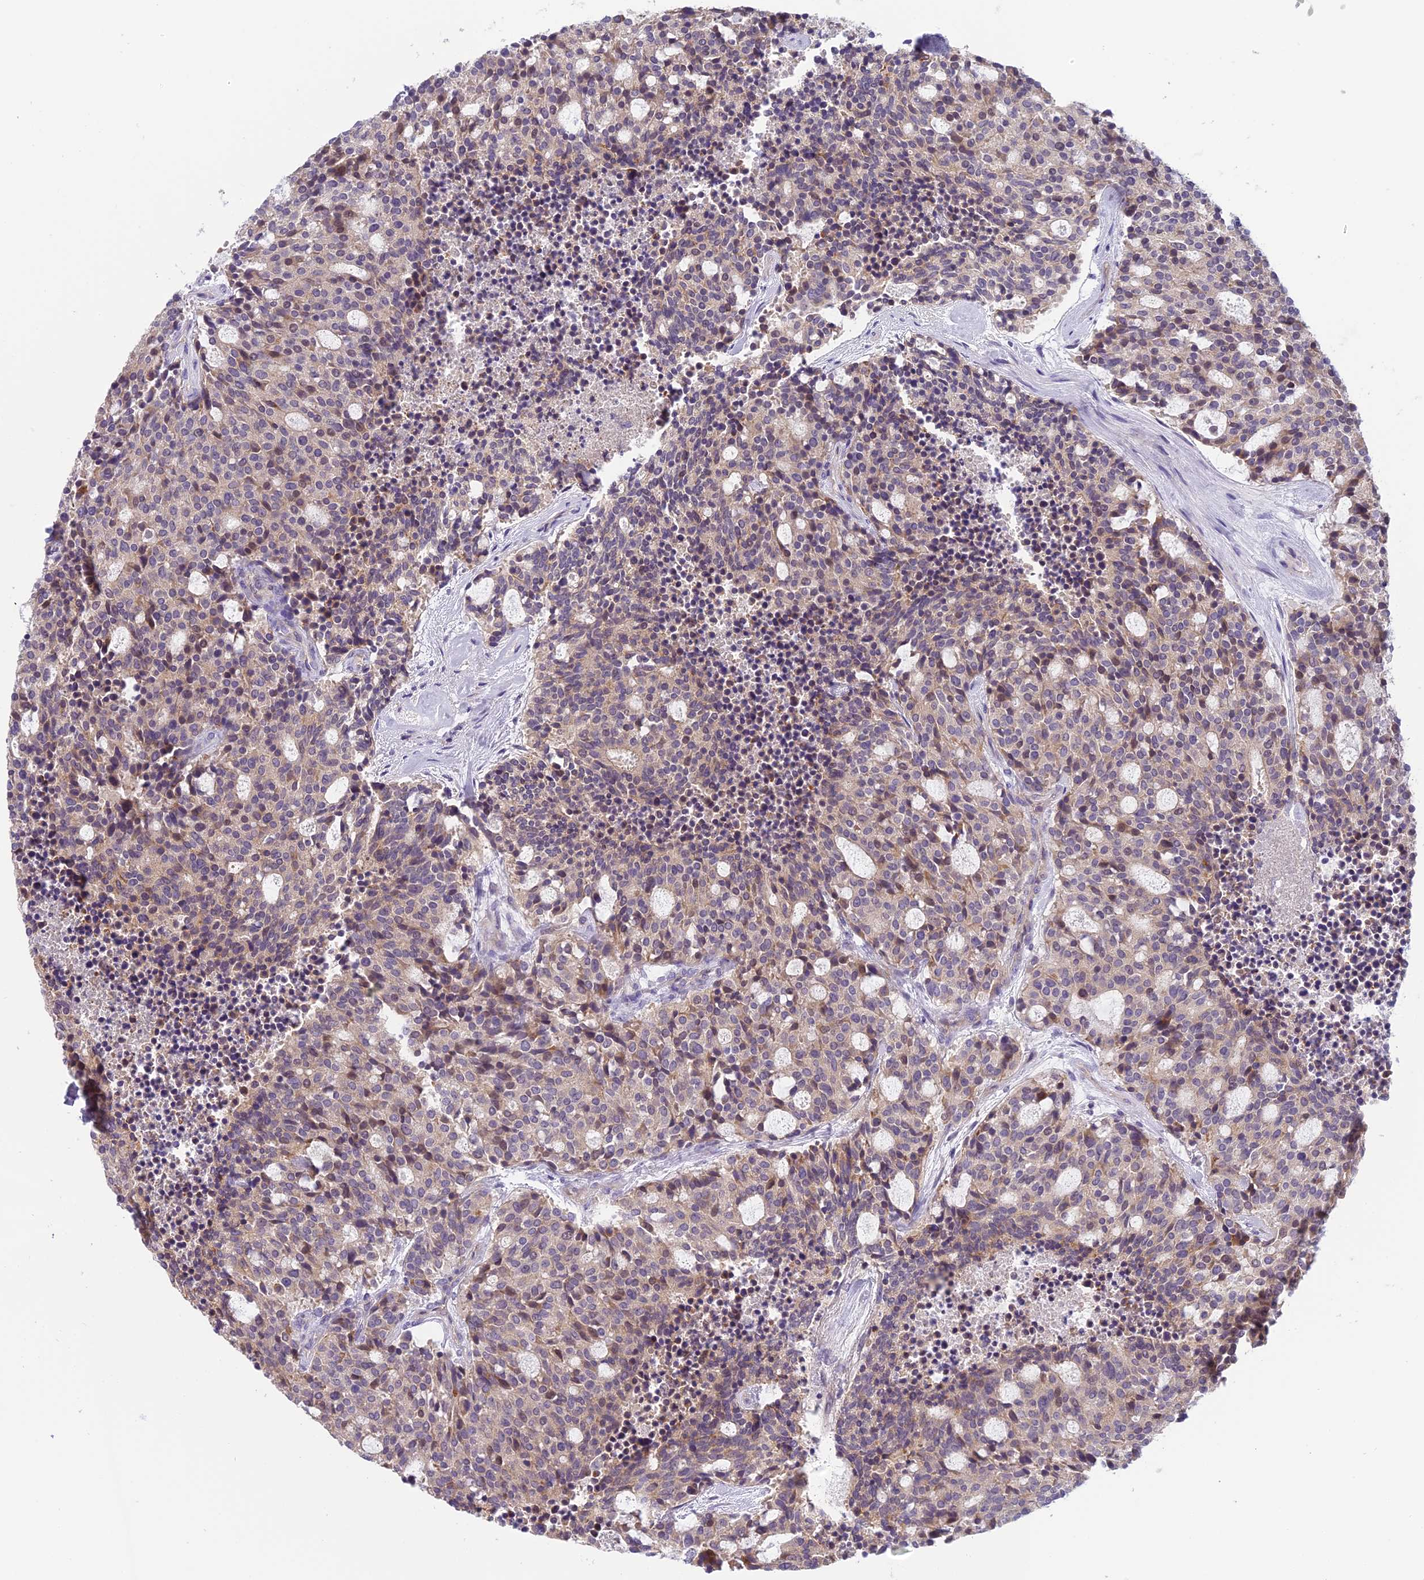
{"staining": {"intensity": "weak", "quantity": "25%-75%", "location": "cytoplasmic/membranous"}, "tissue": "carcinoid", "cell_type": "Tumor cells", "image_type": "cancer", "snomed": [{"axis": "morphology", "description": "Carcinoid, malignant, NOS"}, {"axis": "topography", "description": "Pancreas"}], "caption": "The histopathology image displays immunohistochemical staining of malignant carcinoid. There is weak cytoplasmic/membranous expression is present in about 25%-75% of tumor cells.", "gene": "ARHGEF37", "patient": {"sex": "female", "age": 54}}